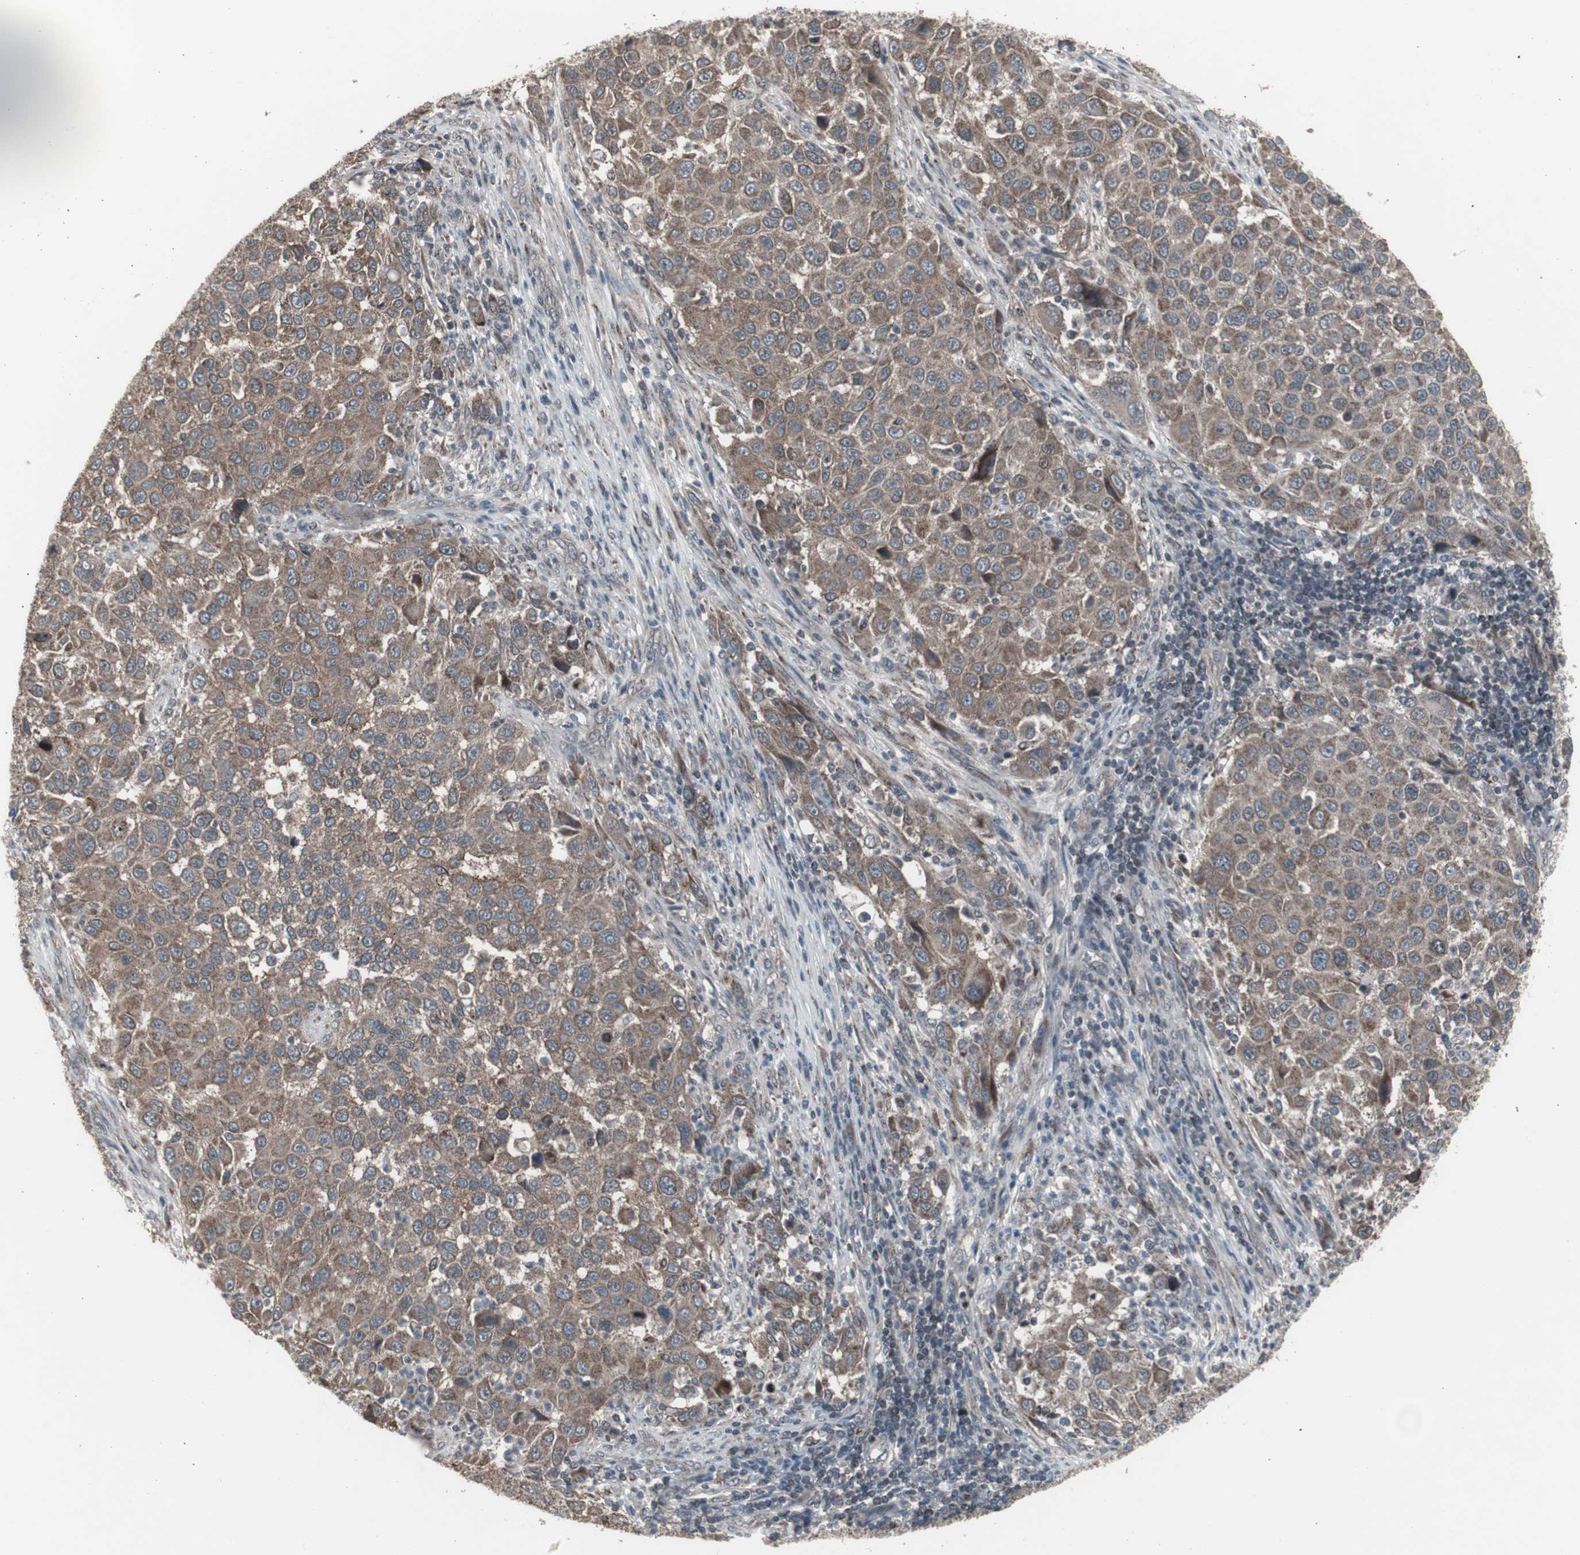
{"staining": {"intensity": "moderate", "quantity": ">75%", "location": "cytoplasmic/membranous"}, "tissue": "melanoma", "cell_type": "Tumor cells", "image_type": "cancer", "snomed": [{"axis": "morphology", "description": "Malignant melanoma, Metastatic site"}, {"axis": "topography", "description": "Lymph node"}], "caption": "Approximately >75% of tumor cells in malignant melanoma (metastatic site) show moderate cytoplasmic/membranous protein positivity as visualized by brown immunohistochemical staining.", "gene": "SSTR2", "patient": {"sex": "male", "age": 61}}